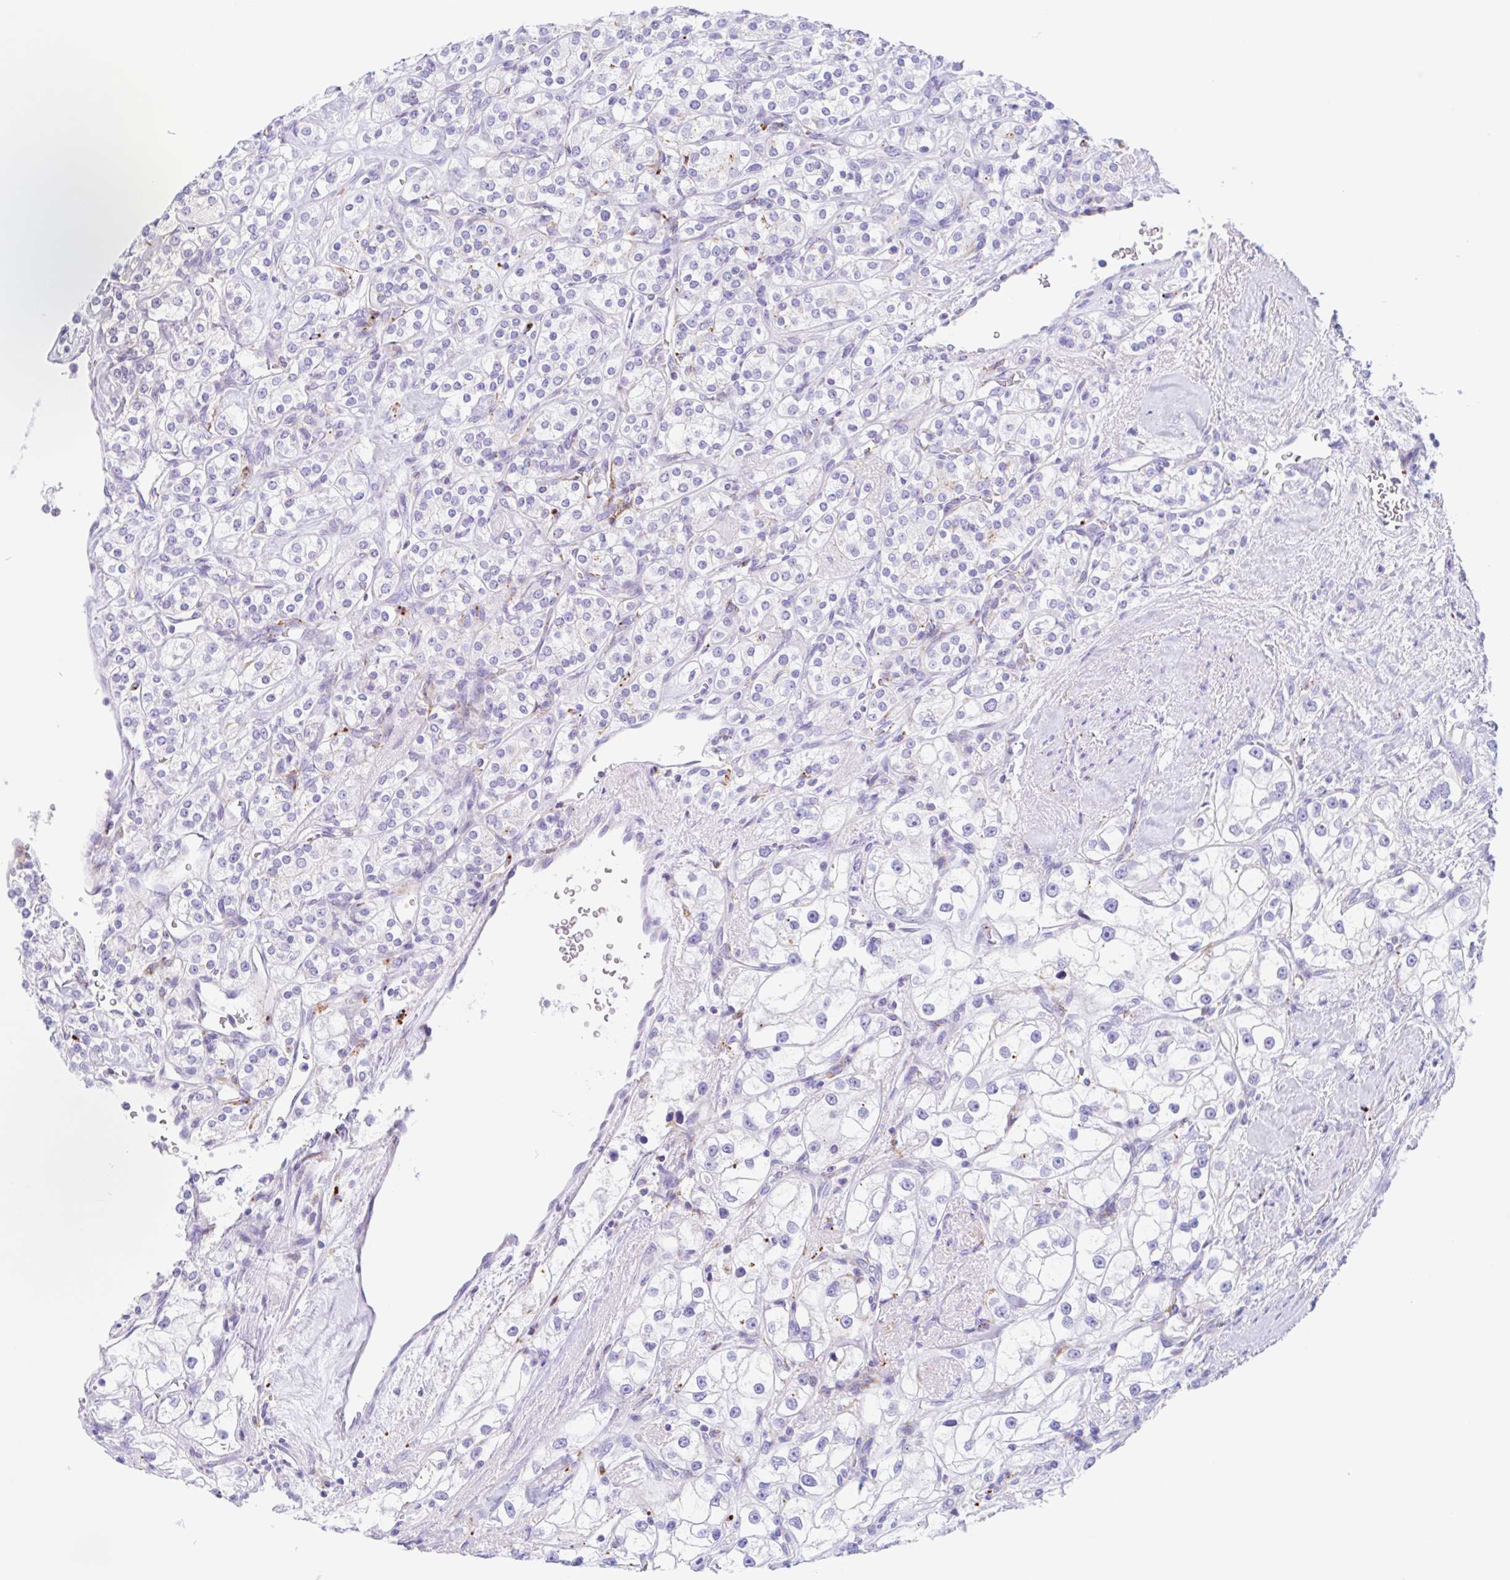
{"staining": {"intensity": "negative", "quantity": "none", "location": "none"}, "tissue": "renal cancer", "cell_type": "Tumor cells", "image_type": "cancer", "snomed": [{"axis": "morphology", "description": "Adenocarcinoma, NOS"}, {"axis": "topography", "description": "Kidney"}], "caption": "IHC micrograph of neoplastic tissue: renal cancer stained with DAB (3,3'-diaminobenzidine) displays no significant protein staining in tumor cells. (DAB immunohistochemistry (IHC) visualized using brightfield microscopy, high magnification).", "gene": "ANKRD9", "patient": {"sex": "male", "age": 77}}